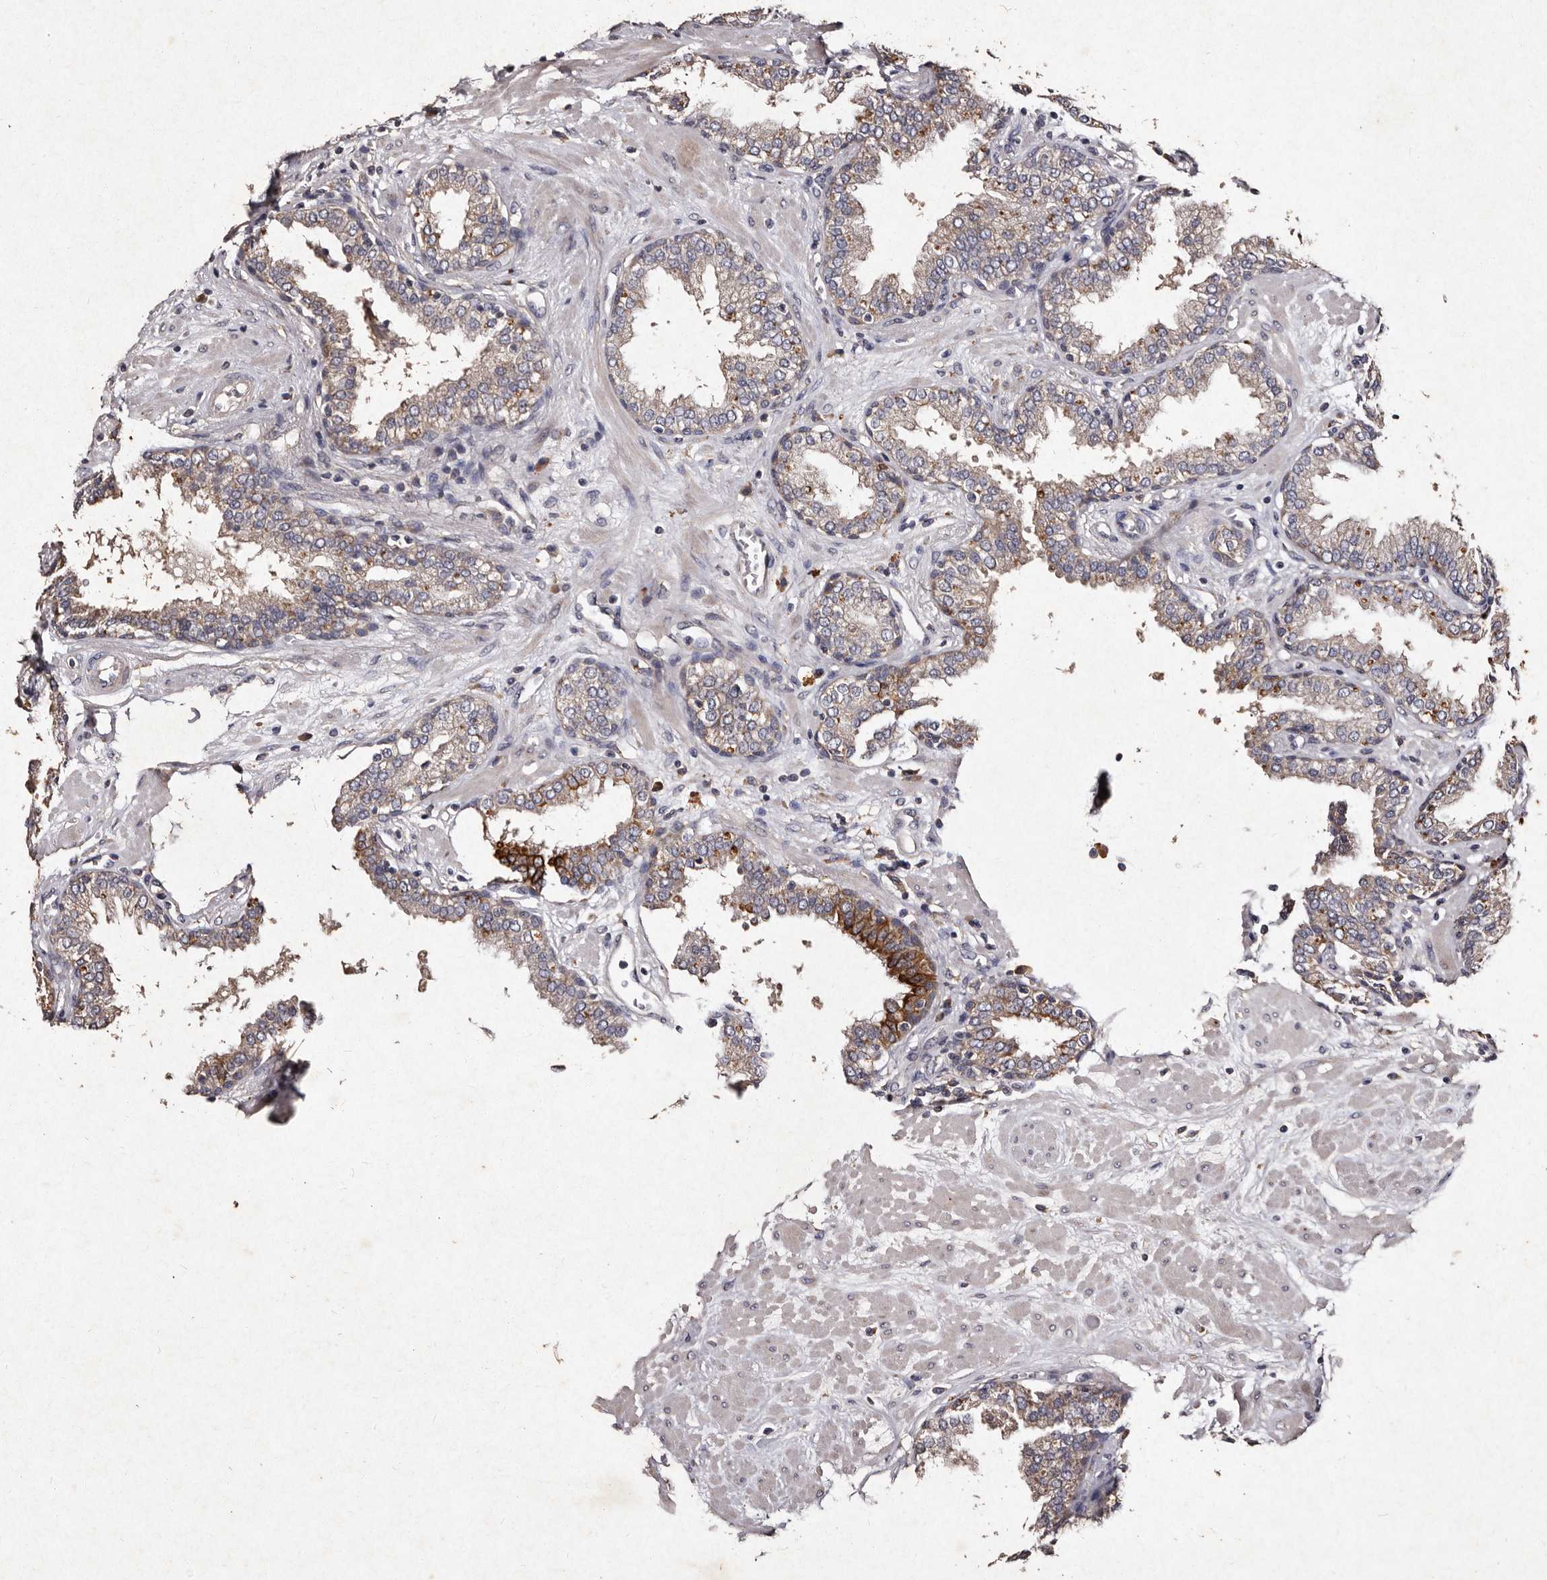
{"staining": {"intensity": "moderate", "quantity": "<25%", "location": "cytoplasmic/membranous"}, "tissue": "prostate", "cell_type": "Glandular cells", "image_type": "normal", "snomed": [{"axis": "morphology", "description": "Normal tissue, NOS"}, {"axis": "topography", "description": "Prostate"}], "caption": "Moderate cytoplasmic/membranous protein expression is present in about <25% of glandular cells in prostate.", "gene": "TFB1M", "patient": {"sex": "male", "age": 51}}